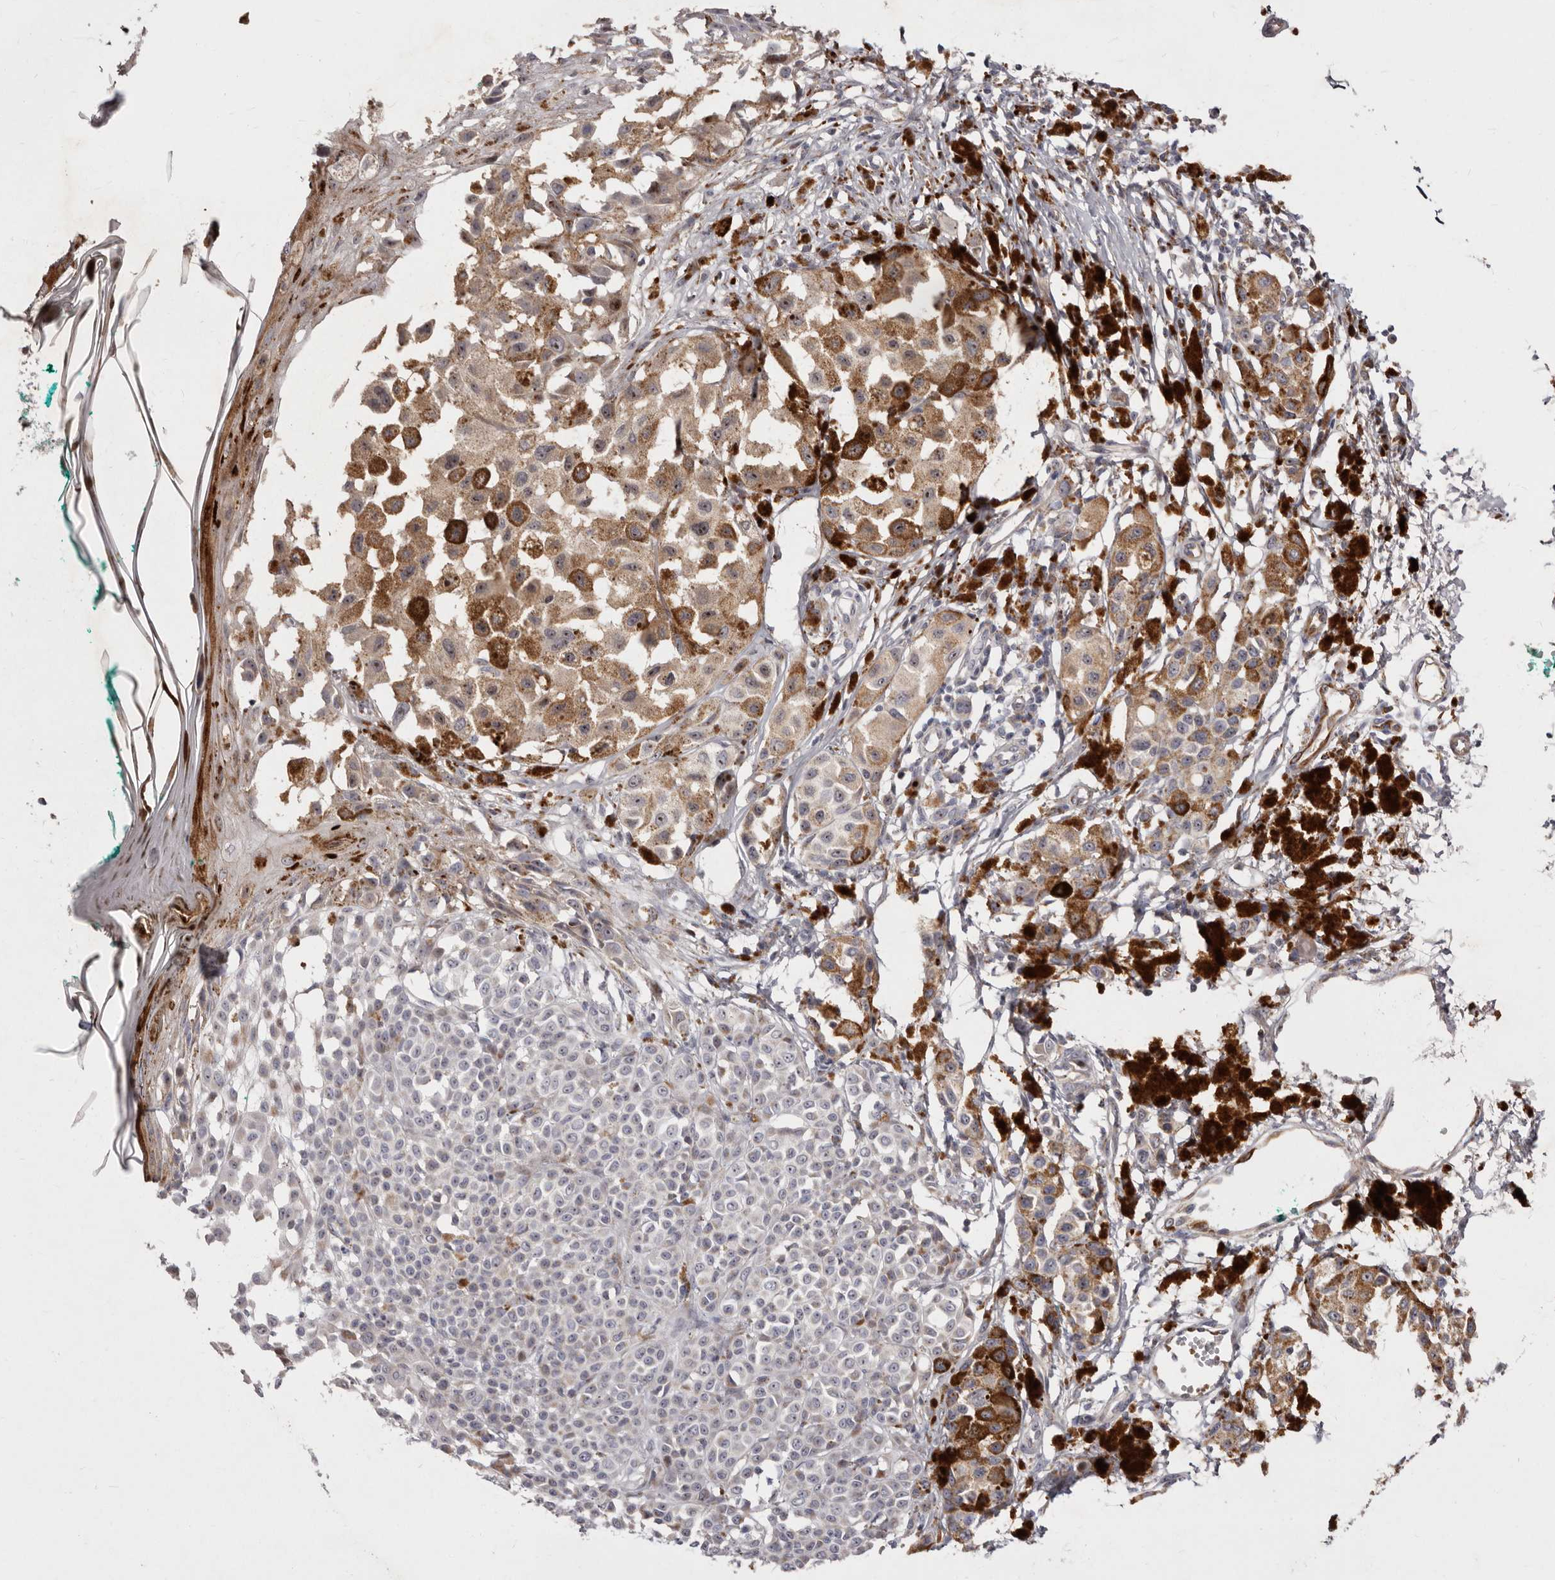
{"staining": {"intensity": "negative", "quantity": "none", "location": "none"}, "tissue": "melanoma", "cell_type": "Tumor cells", "image_type": "cancer", "snomed": [{"axis": "morphology", "description": "Malignant melanoma, NOS"}, {"axis": "topography", "description": "Skin of leg"}], "caption": "Immunohistochemistry of human malignant melanoma exhibits no staining in tumor cells. Brightfield microscopy of immunohistochemistry stained with DAB (brown) and hematoxylin (blue), captured at high magnification.", "gene": "NUBPL", "patient": {"sex": "female", "age": 72}}